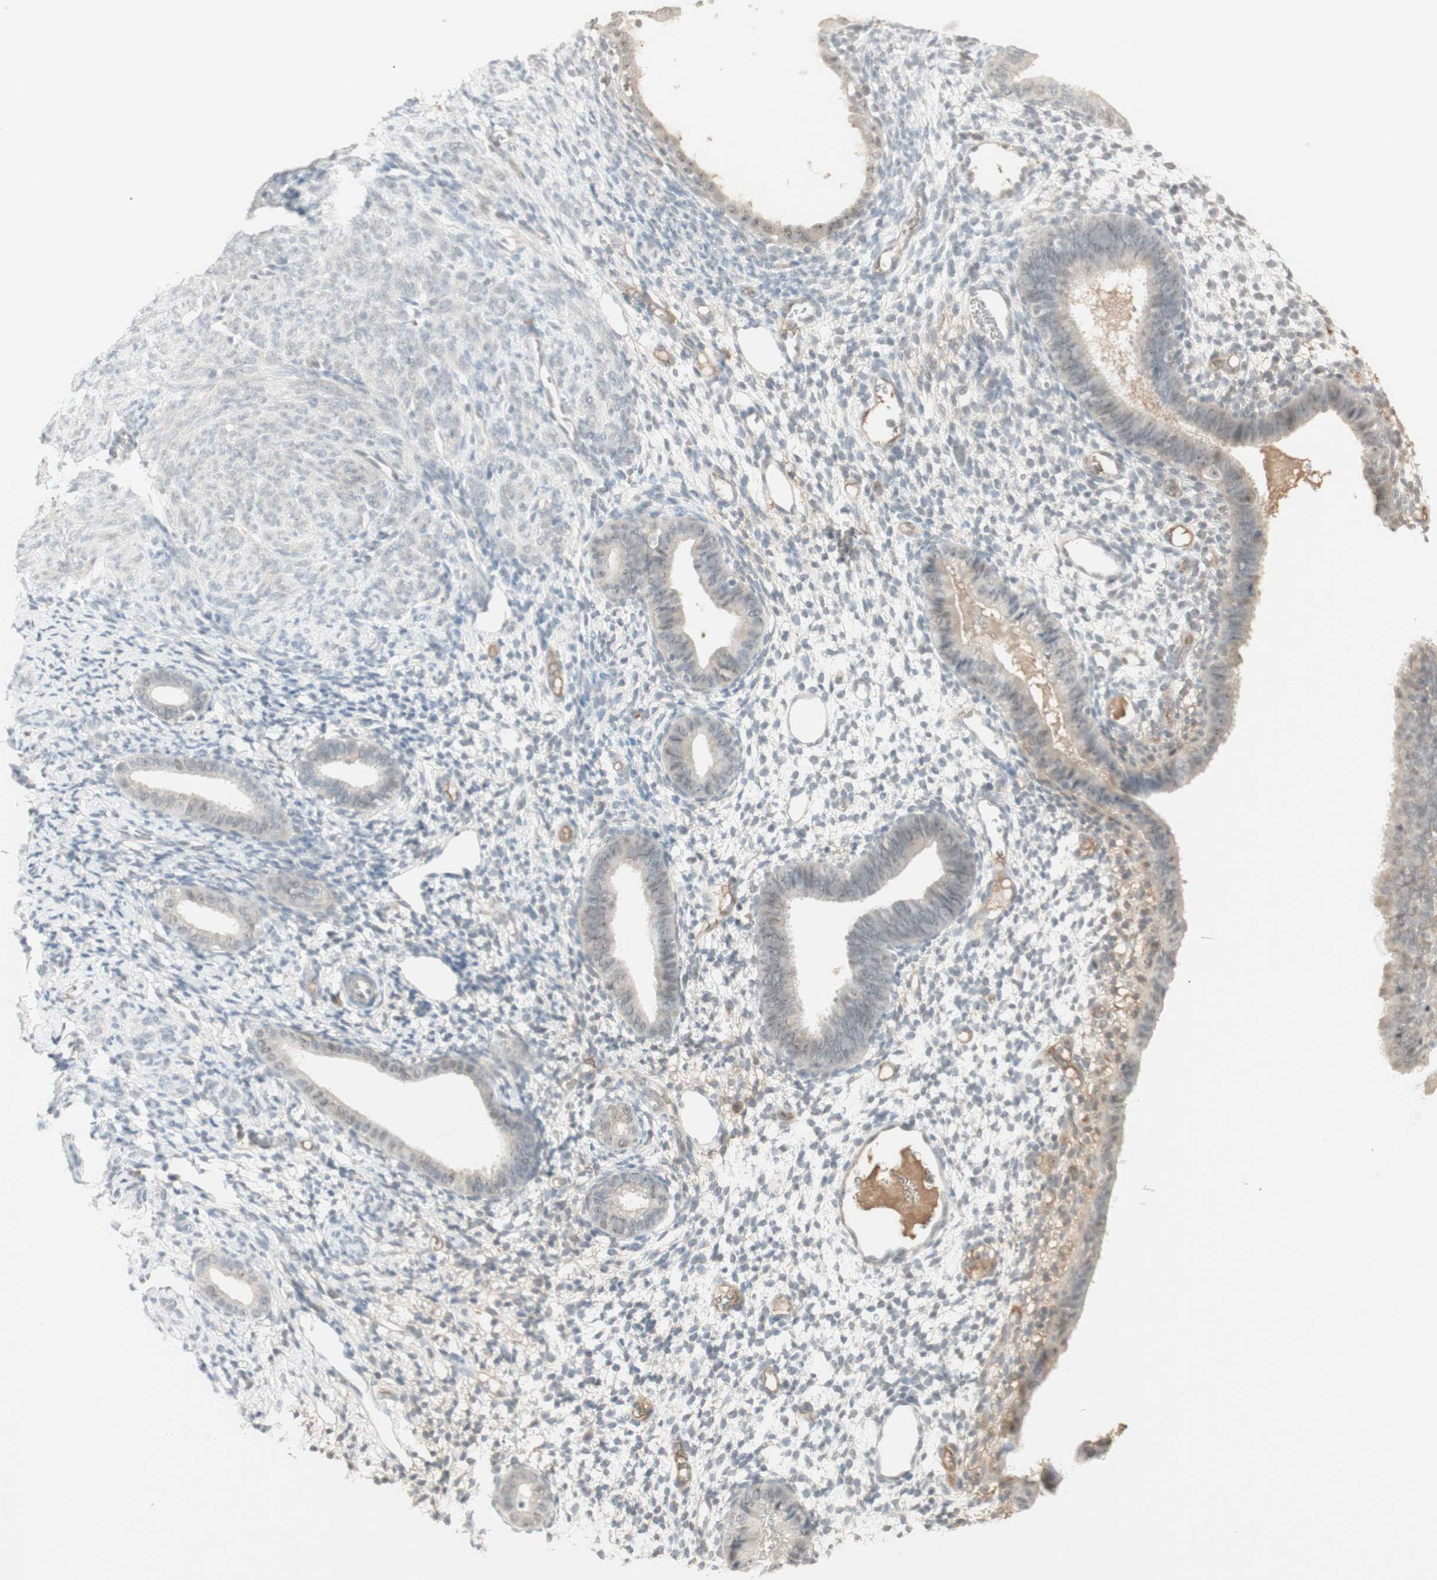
{"staining": {"intensity": "negative", "quantity": "none", "location": "none"}, "tissue": "endometrium", "cell_type": "Cells in endometrial stroma", "image_type": "normal", "snomed": [{"axis": "morphology", "description": "Normal tissue, NOS"}, {"axis": "topography", "description": "Endometrium"}], "caption": "DAB (3,3'-diaminobenzidine) immunohistochemical staining of unremarkable human endometrium exhibits no significant expression in cells in endometrial stroma. (Brightfield microscopy of DAB IHC at high magnification).", "gene": "PLCD4", "patient": {"sex": "female", "age": 61}}